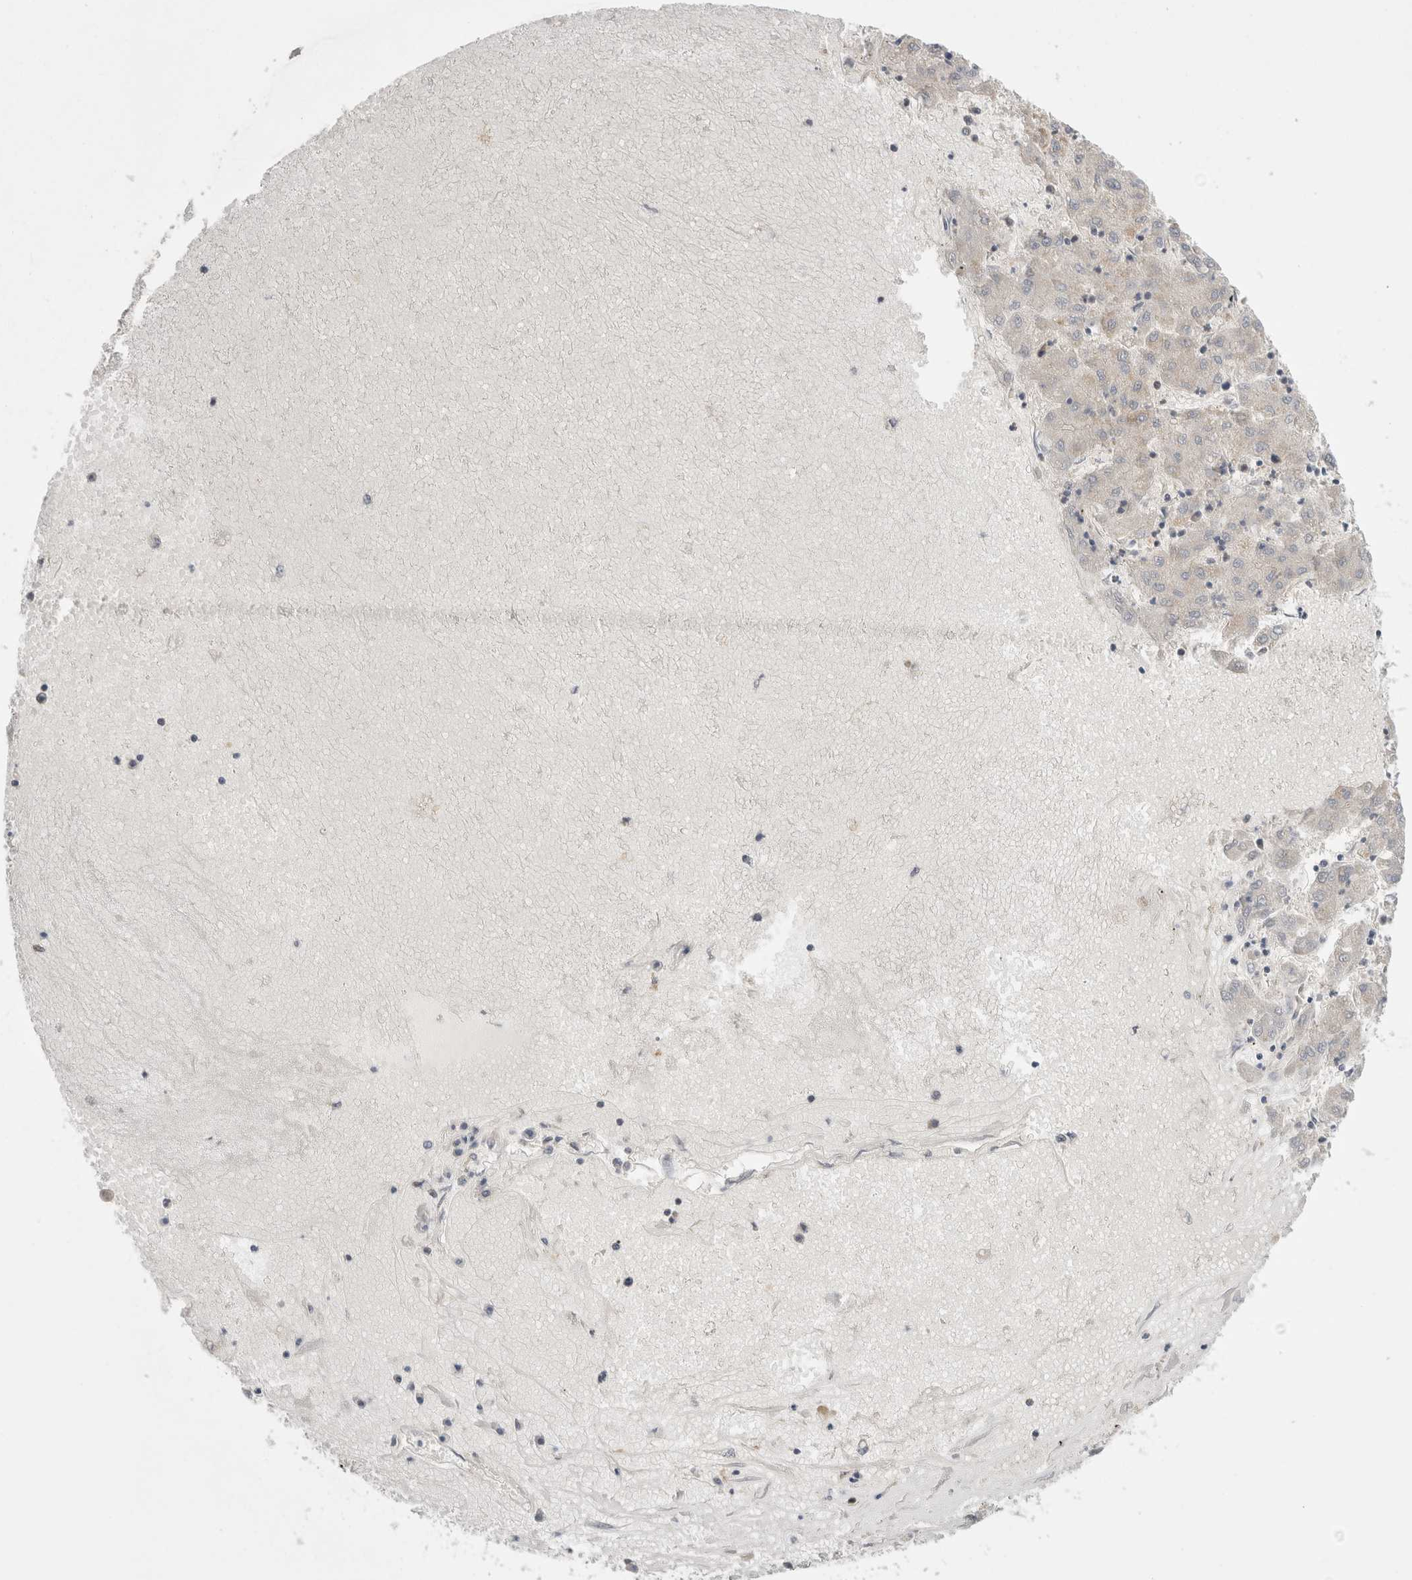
{"staining": {"intensity": "negative", "quantity": "none", "location": "none"}, "tissue": "liver cancer", "cell_type": "Tumor cells", "image_type": "cancer", "snomed": [{"axis": "morphology", "description": "Carcinoma, Hepatocellular, NOS"}, {"axis": "topography", "description": "Liver"}], "caption": "An image of hepatocellular carcinoma (liver) stained for a protein displays no brown staining in tumor cells.", "gene": "NFKB1", "patient": {"sex": "male", "age": 72}}